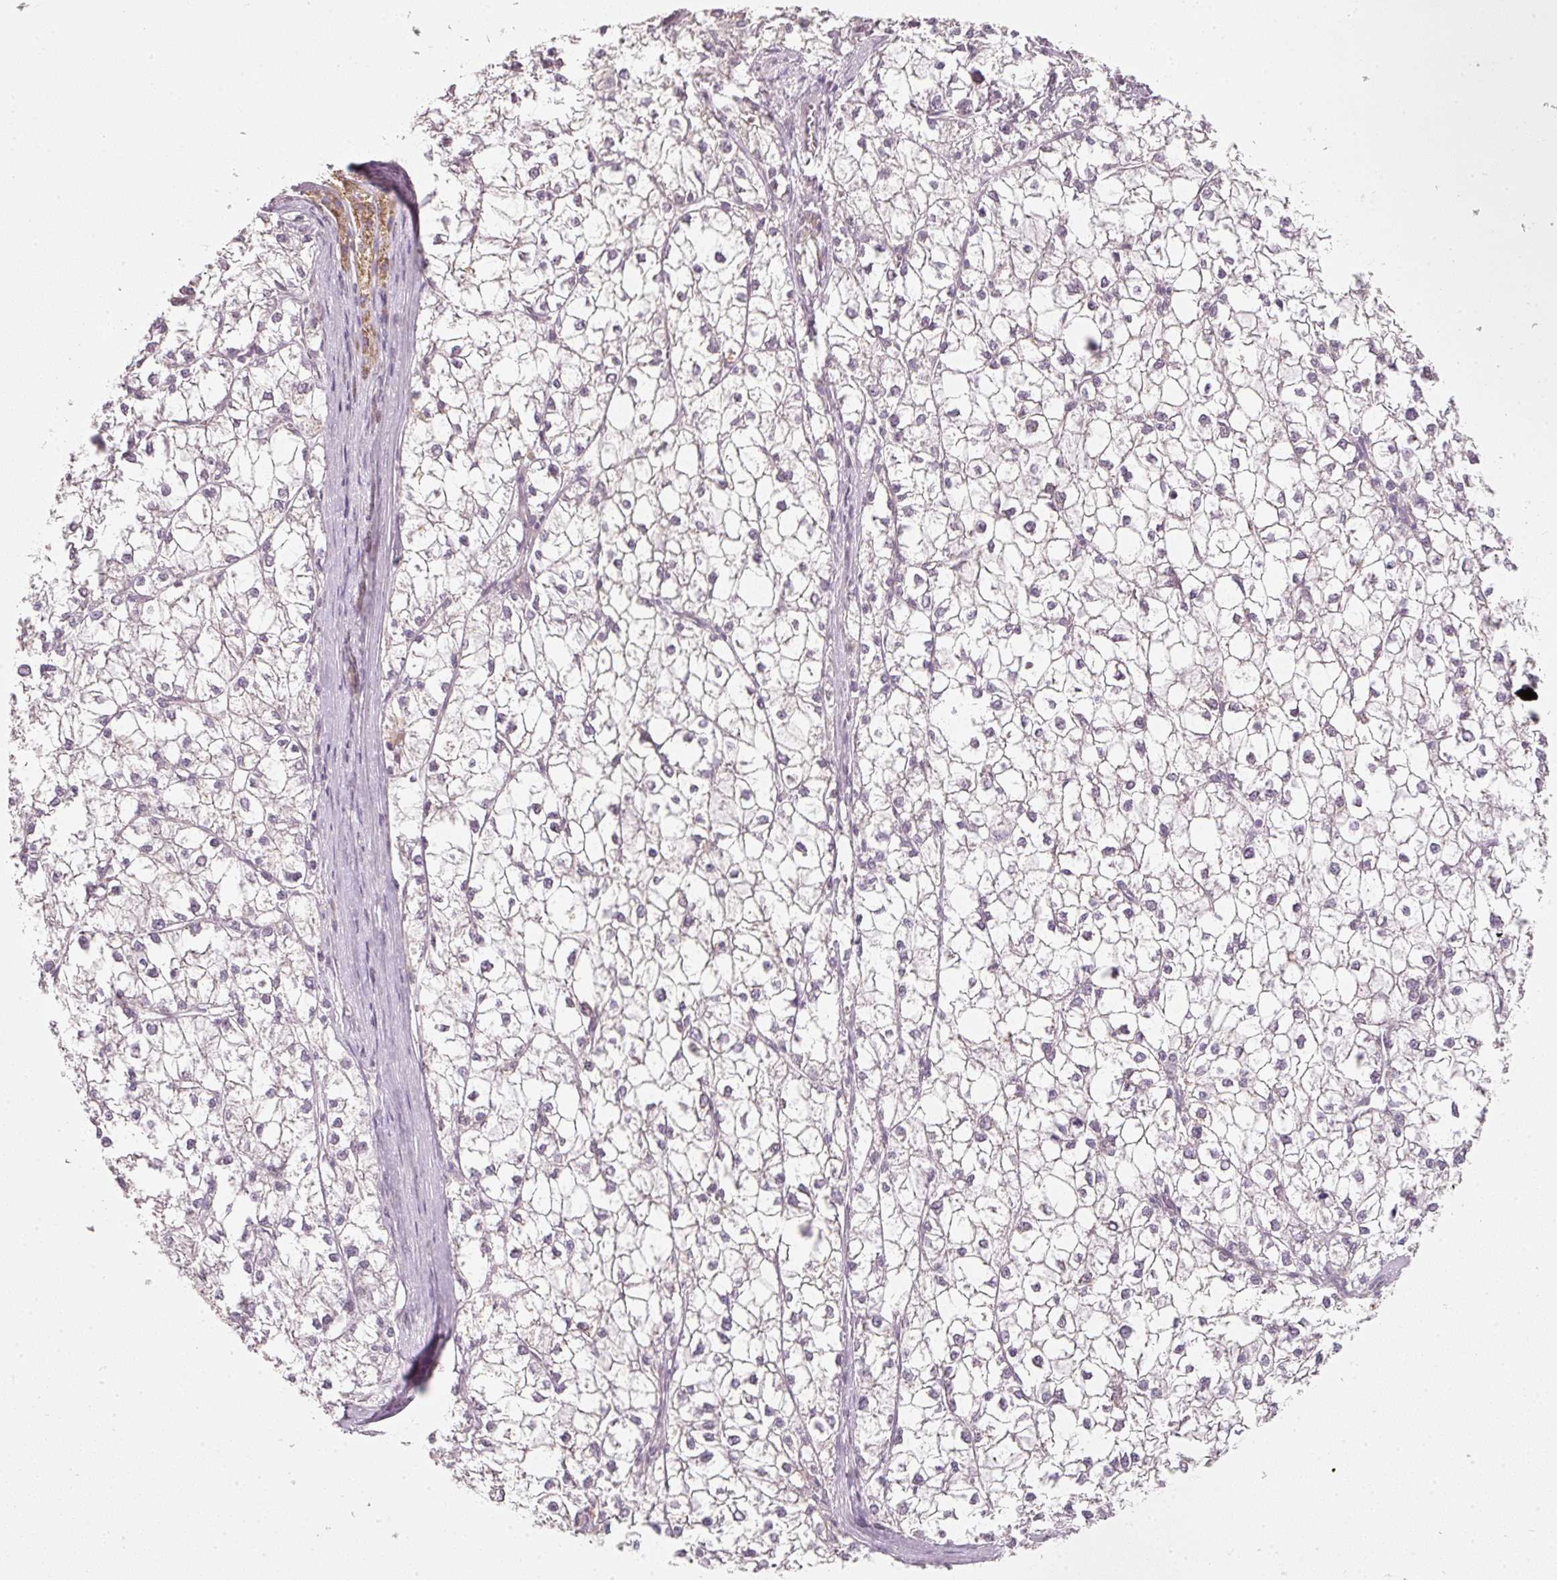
{"staining": {"intensity": "negative", "quantity": "none", "location": "none"}, "tissue": "liver cancer", "cell_type": "Tumor cells", "image_type": "cancer", "snomed": [{"axis": "morphology", "description": "Carcinoma, Hepatocellular, NOS"}, {"axis": "topography", "description": "Liver"}], "caption": "Immunohistochemical staining of liver cancer (hepatocellular carcinoma) displays no significant staining in tumor cells.", "gene": "FSTL3", "patient": {"sex": "female", "age": 43}}